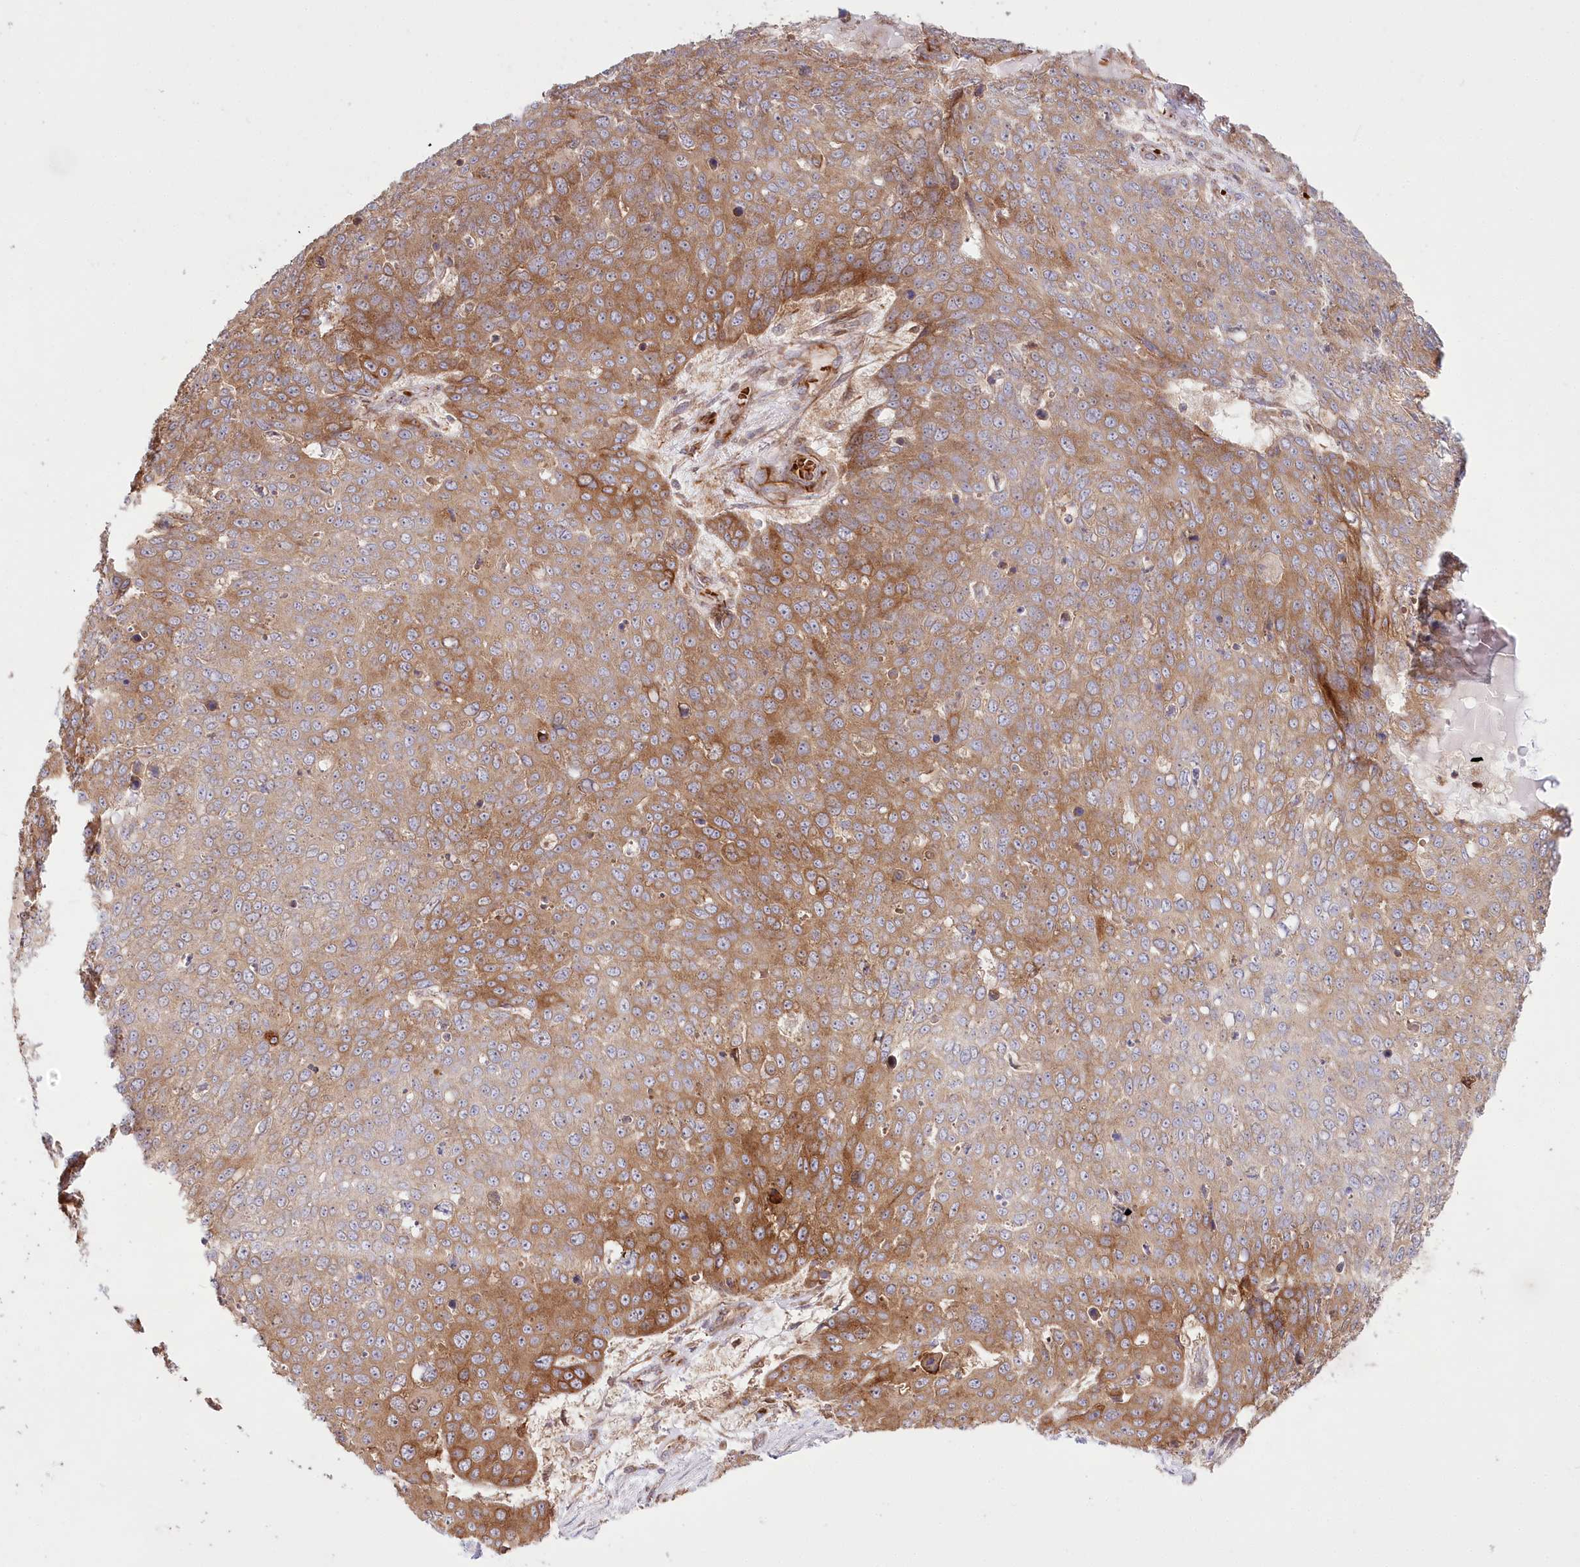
{"staining": {"intensity": "moderate", "quantity": ">75%", "location": "cytoplasmic/membranous"}, "tissue": "skin cancer", "cell_type": "Tumor cells", "image_type": "cancer", "snomed": [{"axis": "morphology", "description": "Squamous cell carcinoma, NOS"}, {"axis": "topography", "description": "Skin"}], "caption": "Squamous cell carcinoma (skin) was stained to show a protein in brown. There is medium levels of moderate cytoplasmic/membranous expression in about >75% of tumor cells. Immunohistochemistry (ihc) stains the protein in brown and the nuclei are stained blue.", "gene": "COMMD3", "patient": {"sex": "male", "age": 71}}